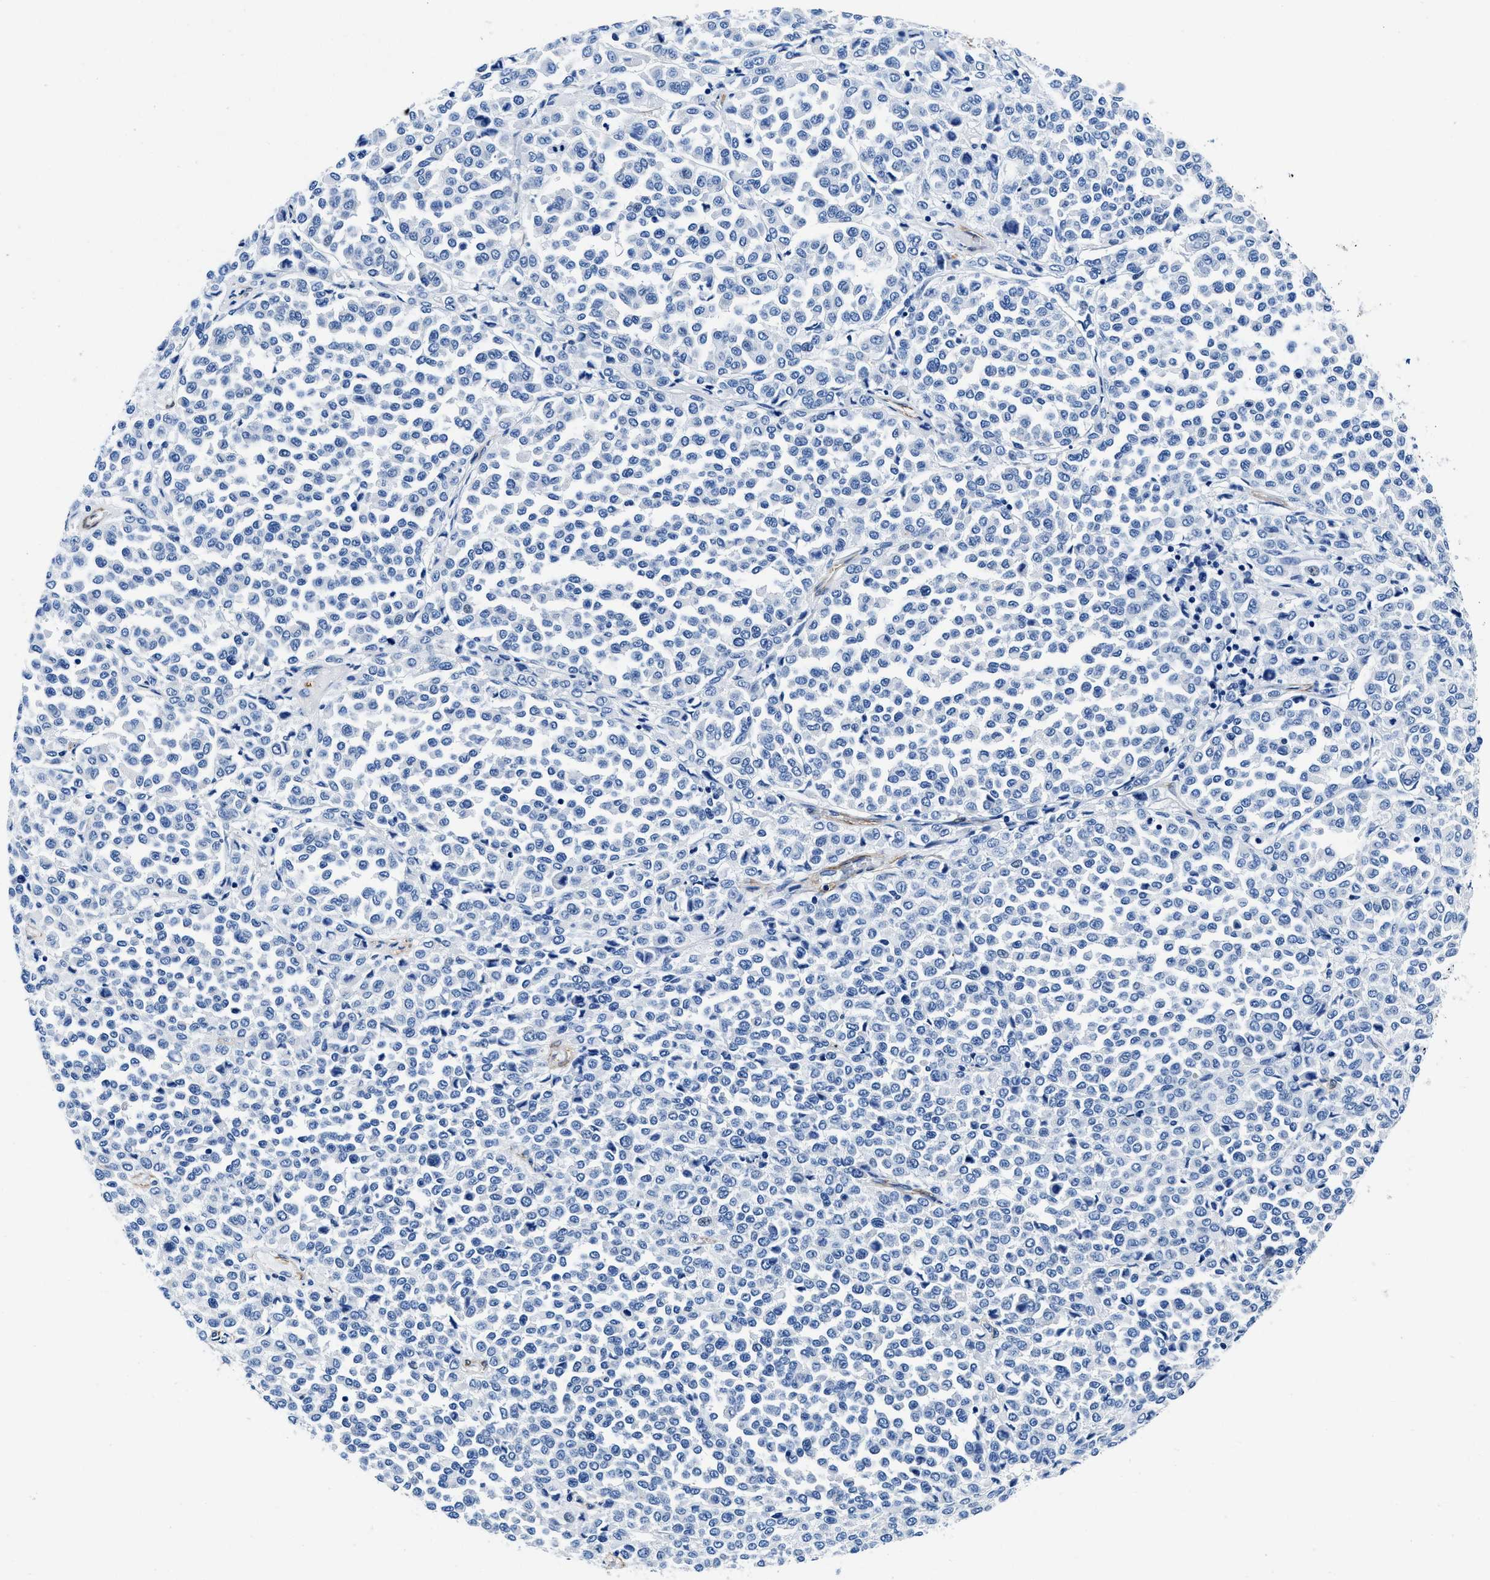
{"staining": {"intensity": "negative", "quantity": "none", "location": "none"}, "tissue": "melanoma", "cell_type": "Tumor cells", "image_type": "cancer", "snomed": [{"axis": "morphology", "description": "Malignant melanoma, Metastatic site"}, {"axis": "topography", "description": "Pancreas"}], "caption": "DAB immunohistochemical staining of malignant melanoma (metastatic site) demonstrates no significant staining in tumor cells.", "gene": "TEX261", "patient": {"sex": "female", "age": 30}}